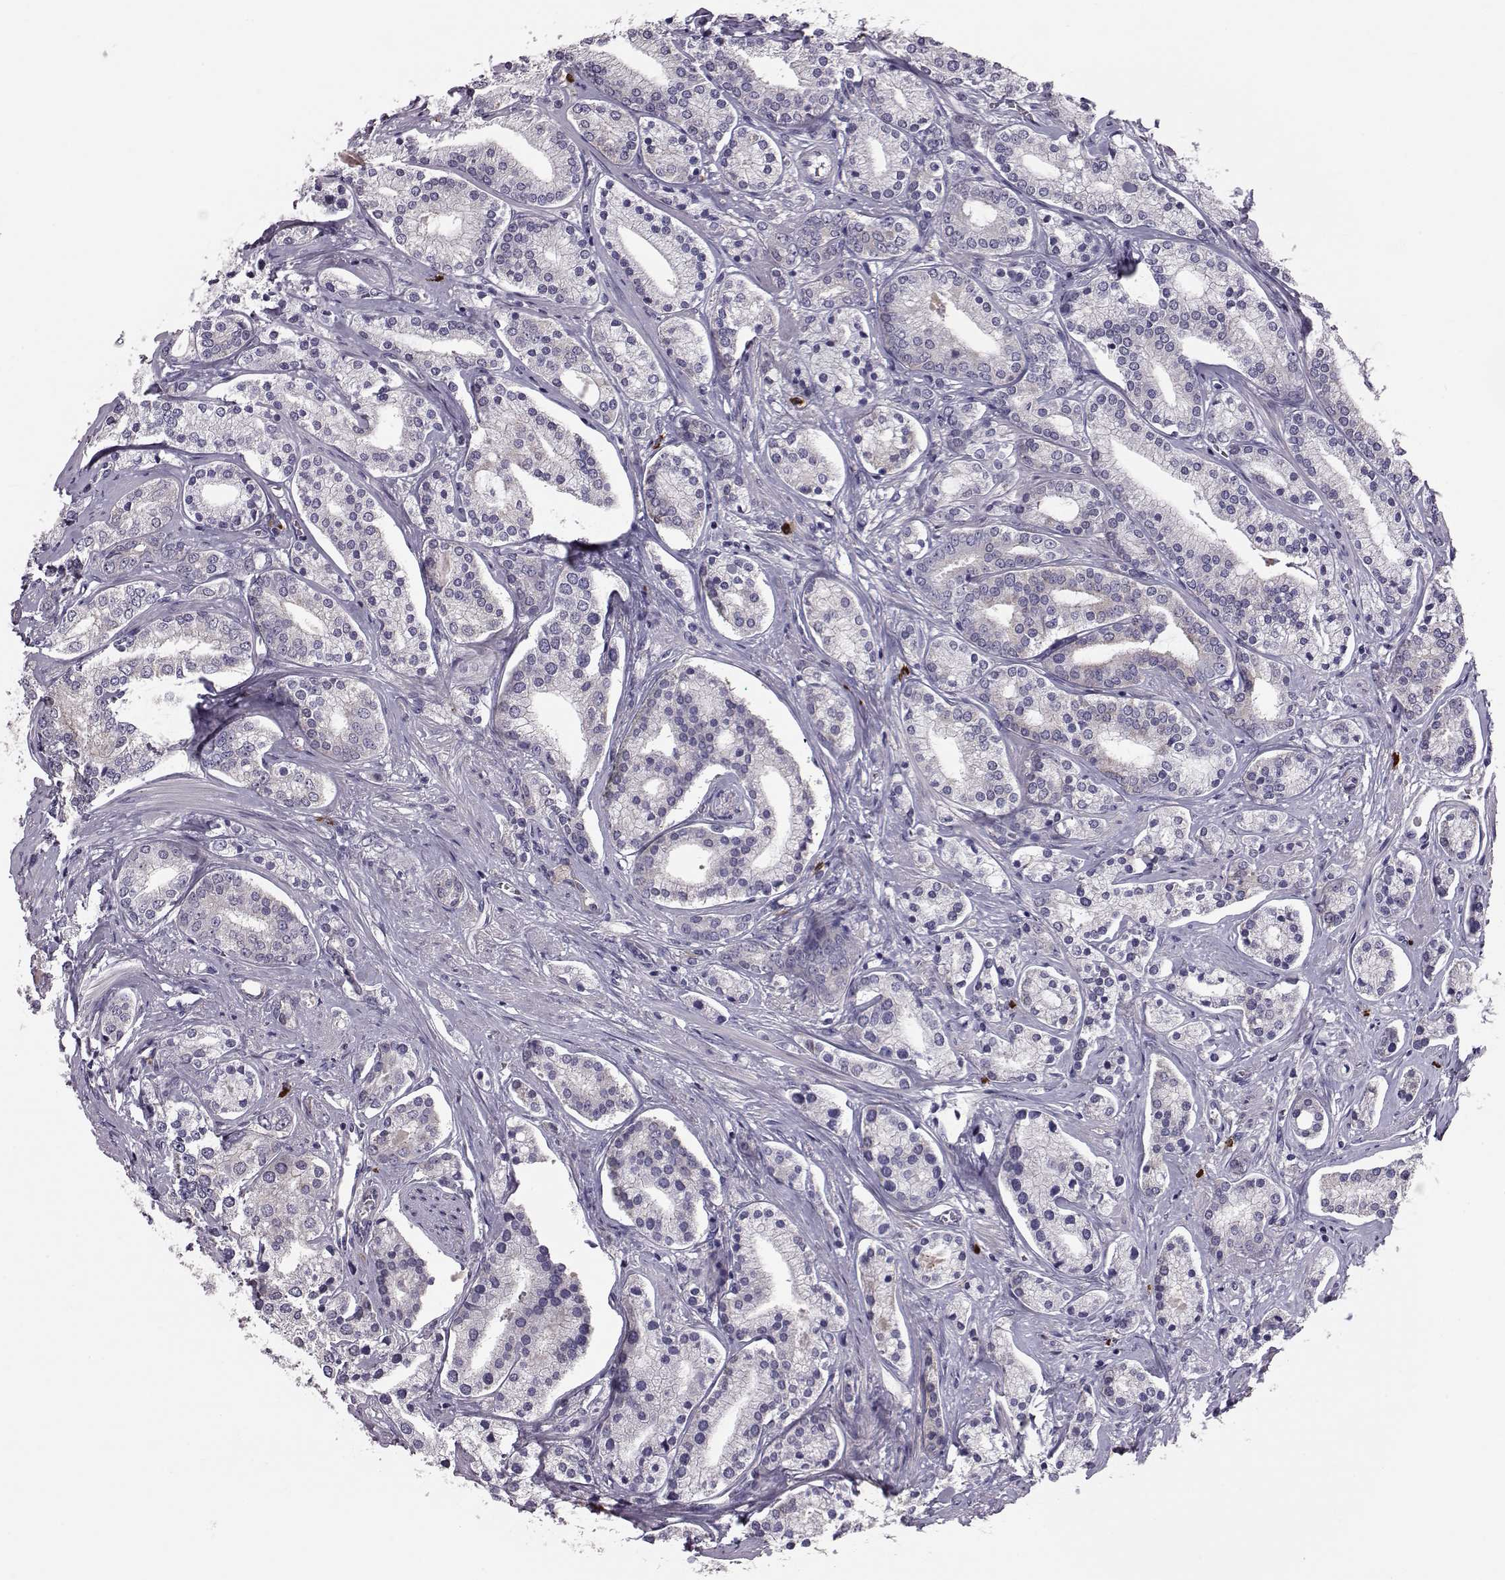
{"staining": {"intensity": "negative", "quantity": "none", "location": "none"}, "tissue": "prostate cancer", "cell_type": "Tumor cells", "image_type": "cancer", "snomed": [{"axis": "morphology", "description": "Adenocarcinoma, High grade"}, {"axis": "topography", "description": "Prostate"}], "caption": "DAB immunohistochemical staining of prostate cancer (high-grade adenocarcinoma) shows no significant positivity in tumor cells. Brightfield microscopy of immunohistochemistry (IHC) stained with DAB (3,3'-diaminobenzidine) (brown) and hematoxylin (blue), captured at high magnification.", "gene": "ADGRG5", "patient": {"sex": "male", "age": 58}}